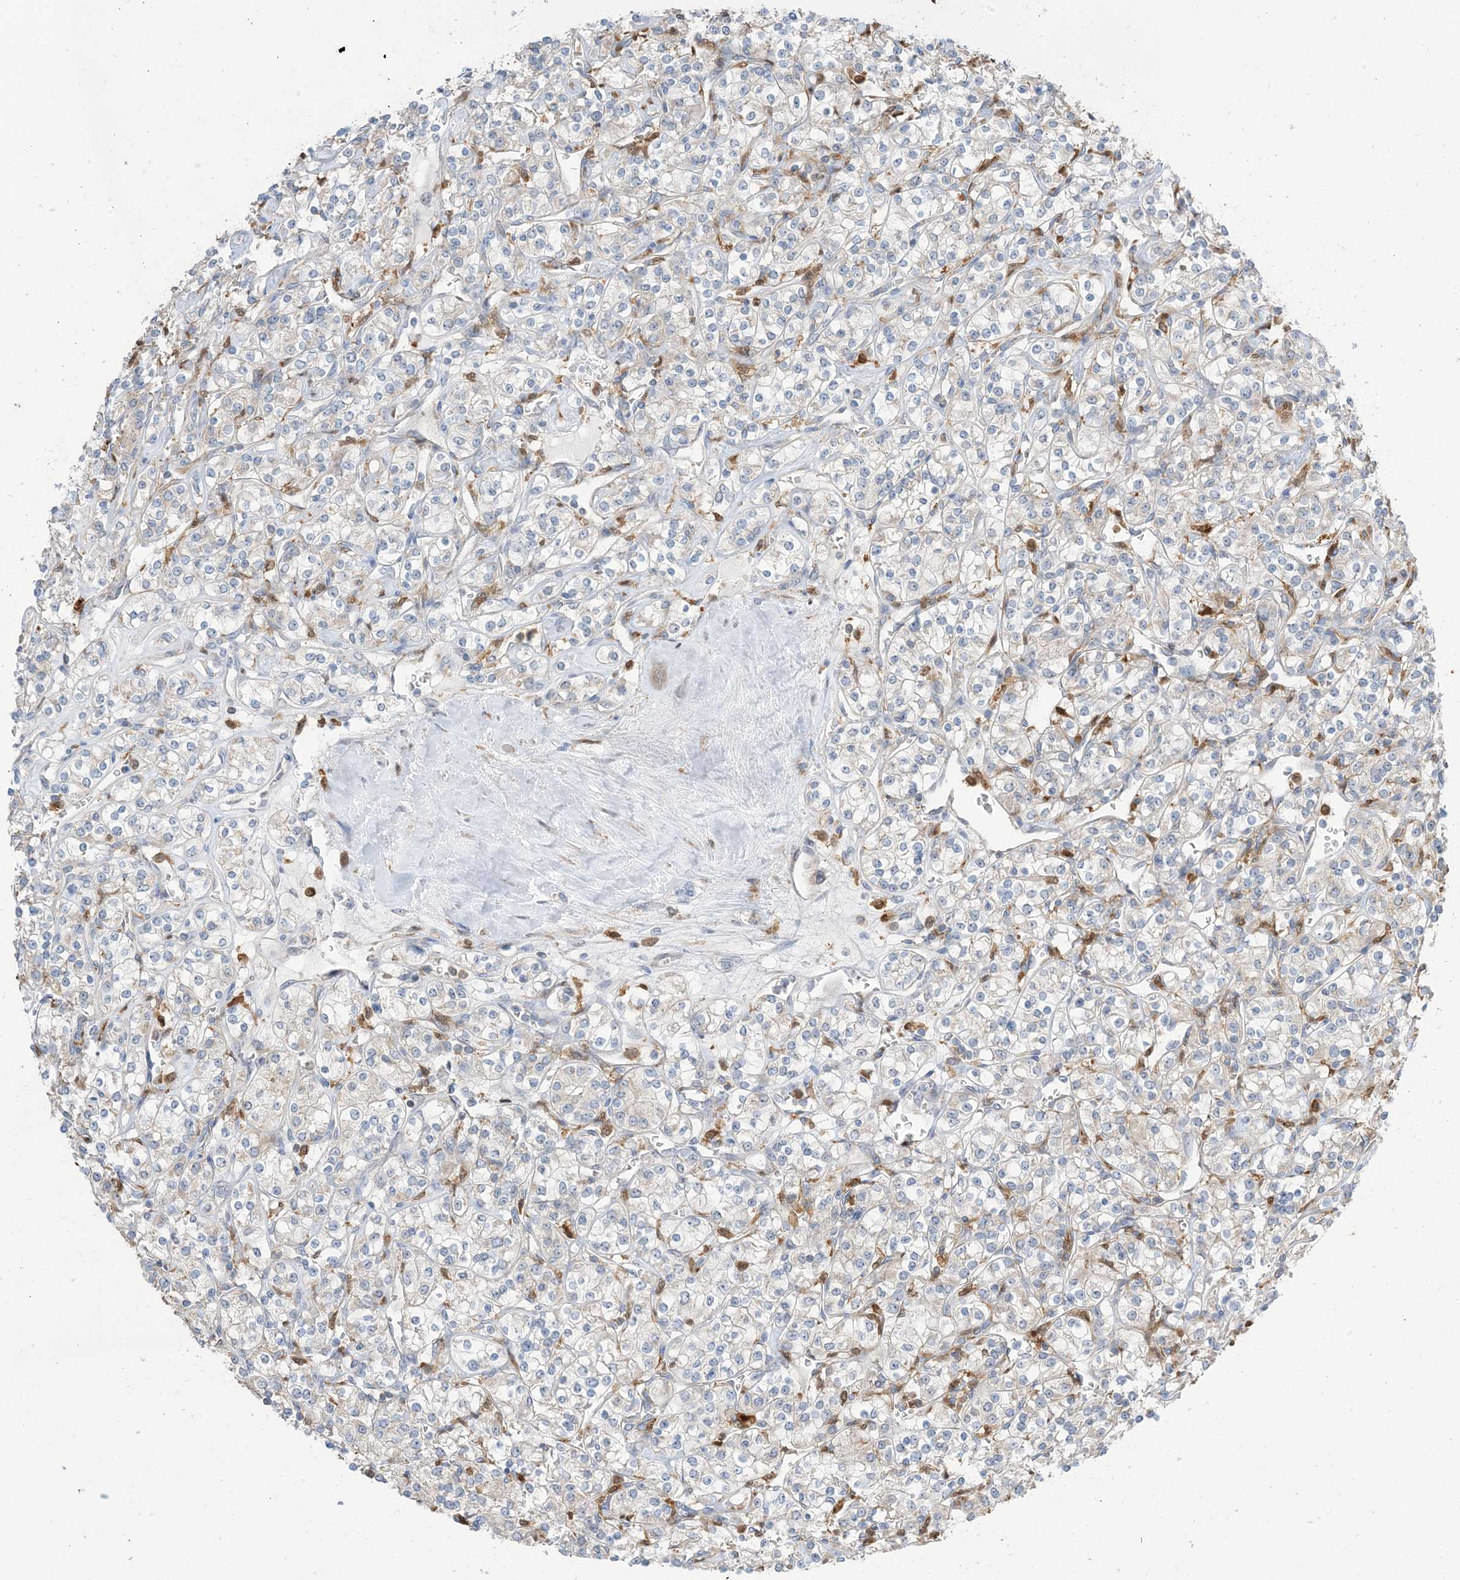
{"staining": {"intensity": "negative", "quantity": "none", "location": "none"}, "tissue": "renal cancer", "cell_type": "Tumor cells", "image_type": "cancer", "snomed": [{"axis": "morphology", "description": "Adenocarcinoma, NOS"}, {"axis": "topography", "description": "Kidney"}], "caption": "Tumor cells are negative for protein expression in human adenocarcinoma (renal). (Stains: DAB IHC with hematoxylin counter stain, Microscopy: brightfield microscopy at high magnification).", "gene": "NAGK", "patient": {"sex": "male", "age": 77}}